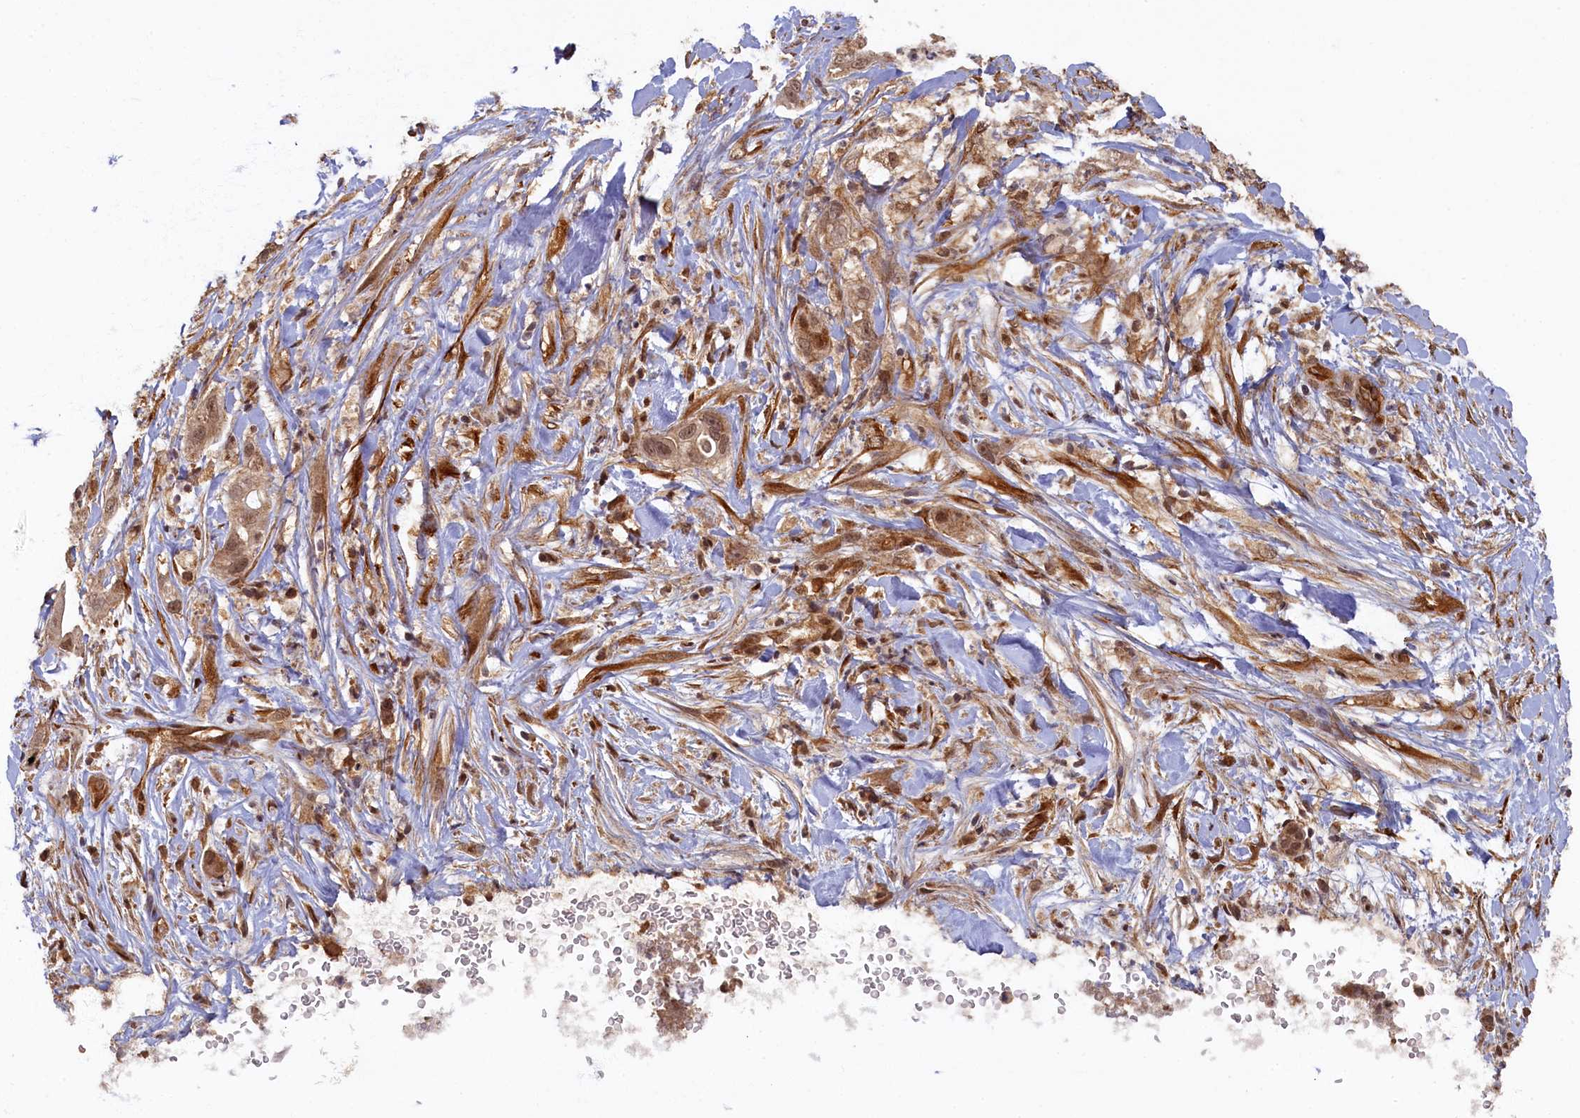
{"staining": {"intensity": "strong", "quantity": "25%-75%", "location": "cytoplasmic/membranous,nuclear"}, "tissue": "pancreatic cancer", "cell_type": "Tumor cells", "image_type": "cancer", "snomed": [{"axis": "morphology", "description": "Adenocarcinoma, NOS"}, {"axis": "topography", "description": "Pancreas"}], "caption": "Pancreatic cancer (adenocarcinoma) stained with a brown dye exhibits strong cytoplasmic/membranous and nuclear positive positivity in about 25%-75% of tumor cells.", "gene": "BRCA1", "patient": {"sex": "female", "age": 78}}